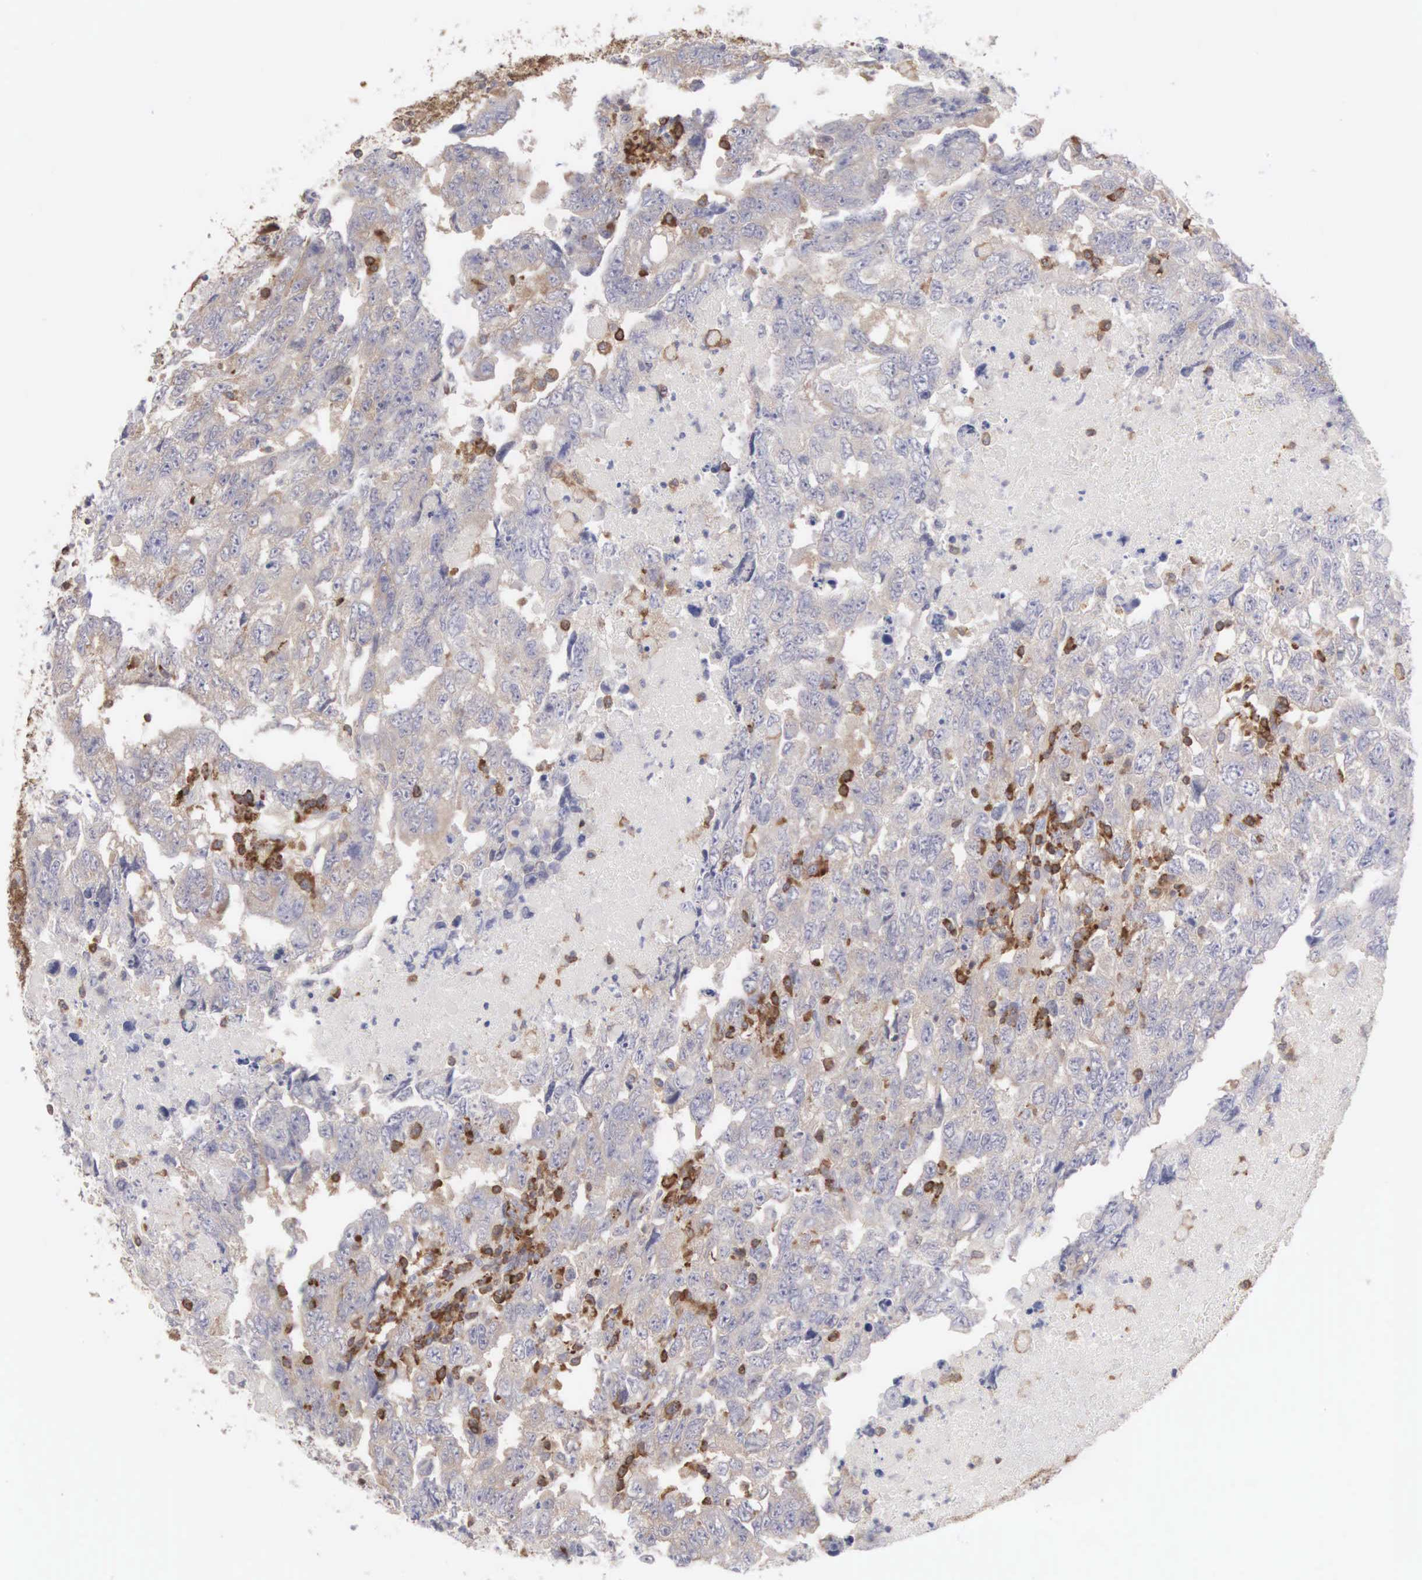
{"staining": {"intensity": "weak", "quantity": "25%-75%", "location": "cytoplasmic/membranous"}, "tissue": "testis cancer", "cell_type": "Tumor cells", "image_type": "cancer", "snomed": [{"axis": "morphology", "description": "Carcinoma, Embryonal, NOS"}, {"axis": "topography", "description": "Testis"}], "caption": "Protein staining reveals weak cytoplasmic/membranous positivity in approximately 25%-75% of tumor cells in embryonal carcinoma (testis).", "gene": "SH3BP1", "patient": {"sex": "male", "age": 36}}